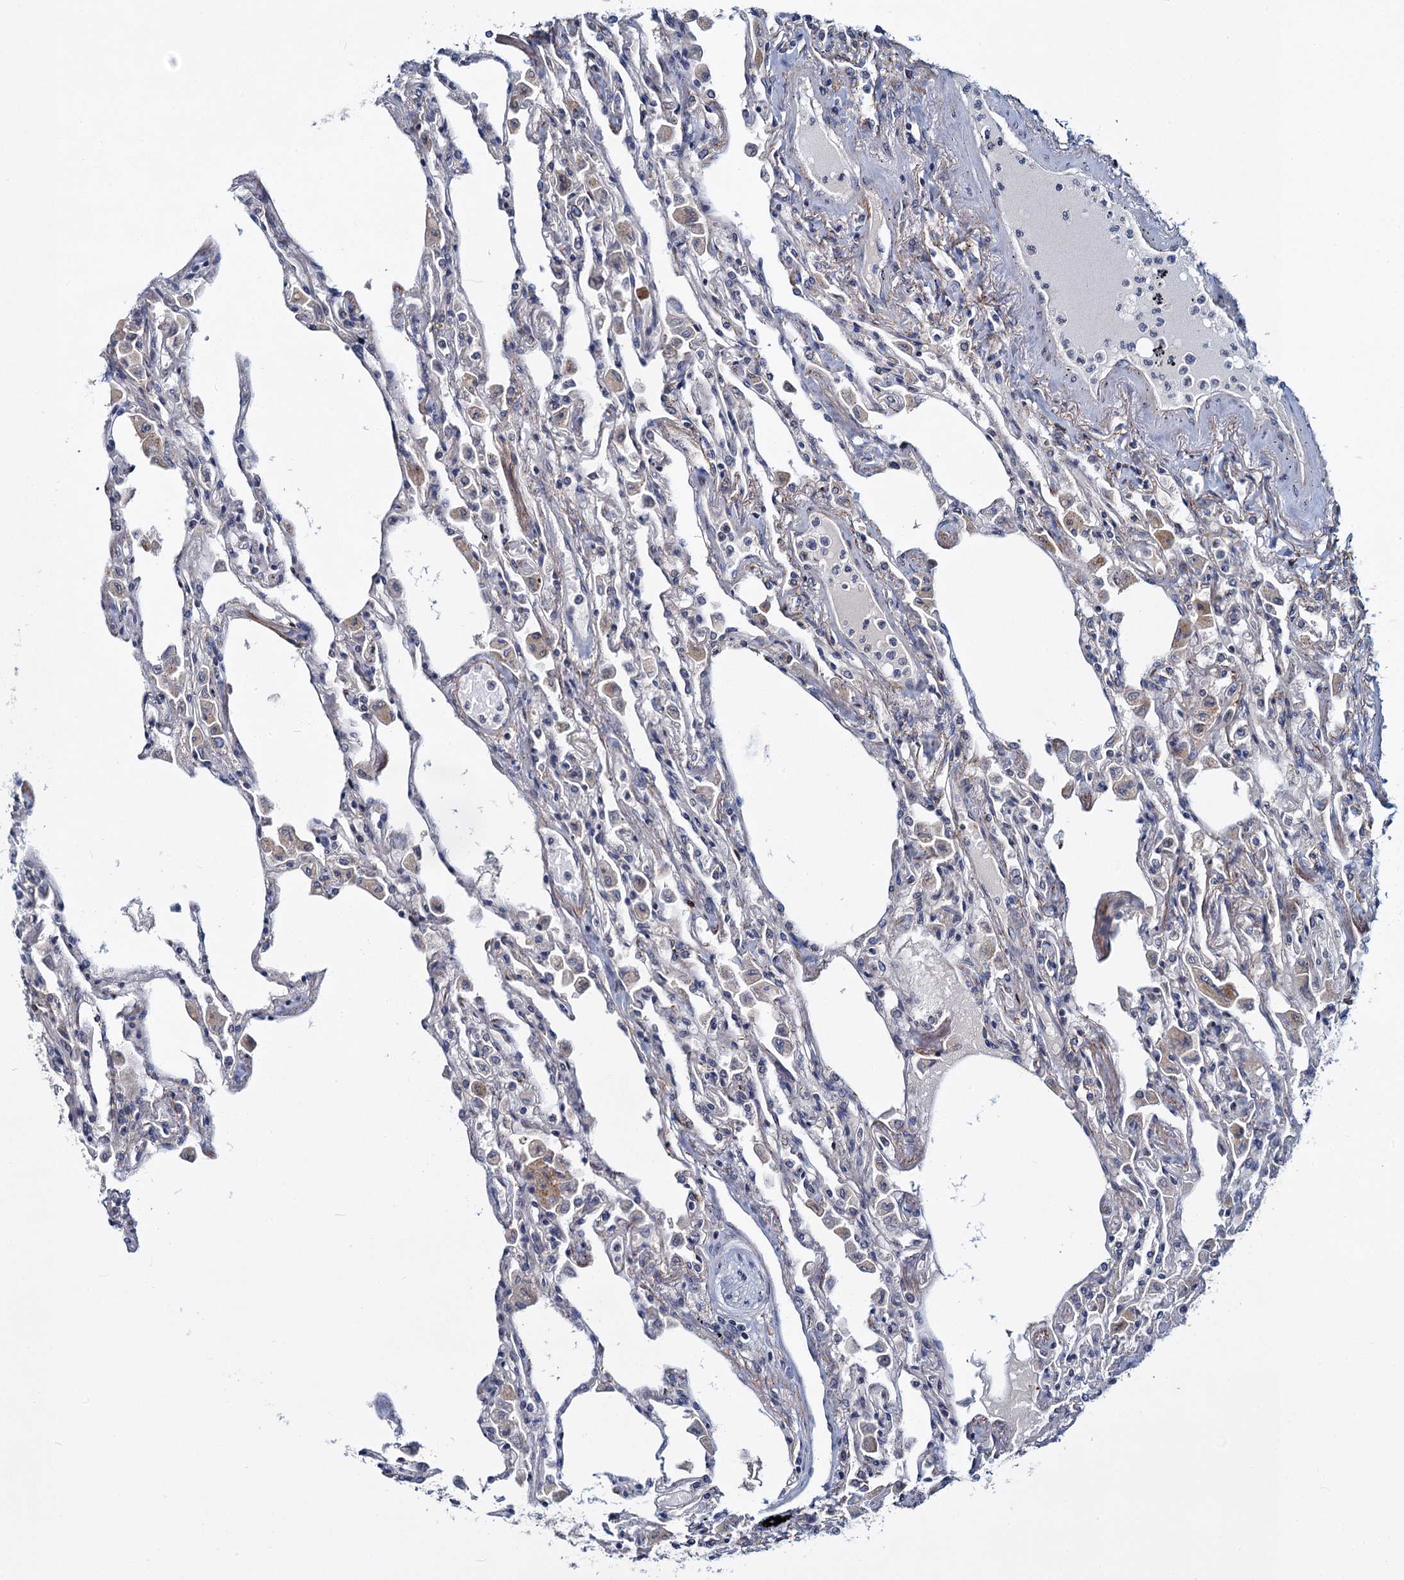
{"staining": {"intensity": "negative", "quantity": "none", "location": "none"}, "tissue": "lung", "cell_type": "Alveolar cells", "image_type": "normal", "snomed": [{"axis": "morphology", "description": "Normal tissue, NOS"}, {"axis": "topography", "description": "Bronchus"}, {"axis": "topography", "description": "Lung"}], "caption": "Immunohistochemical staining of unremarkable human lung demonstrates no significant expression in alveolar cells.", "gene": "DCUN1D2", "patient": {"sex": "female", "age": 49}}